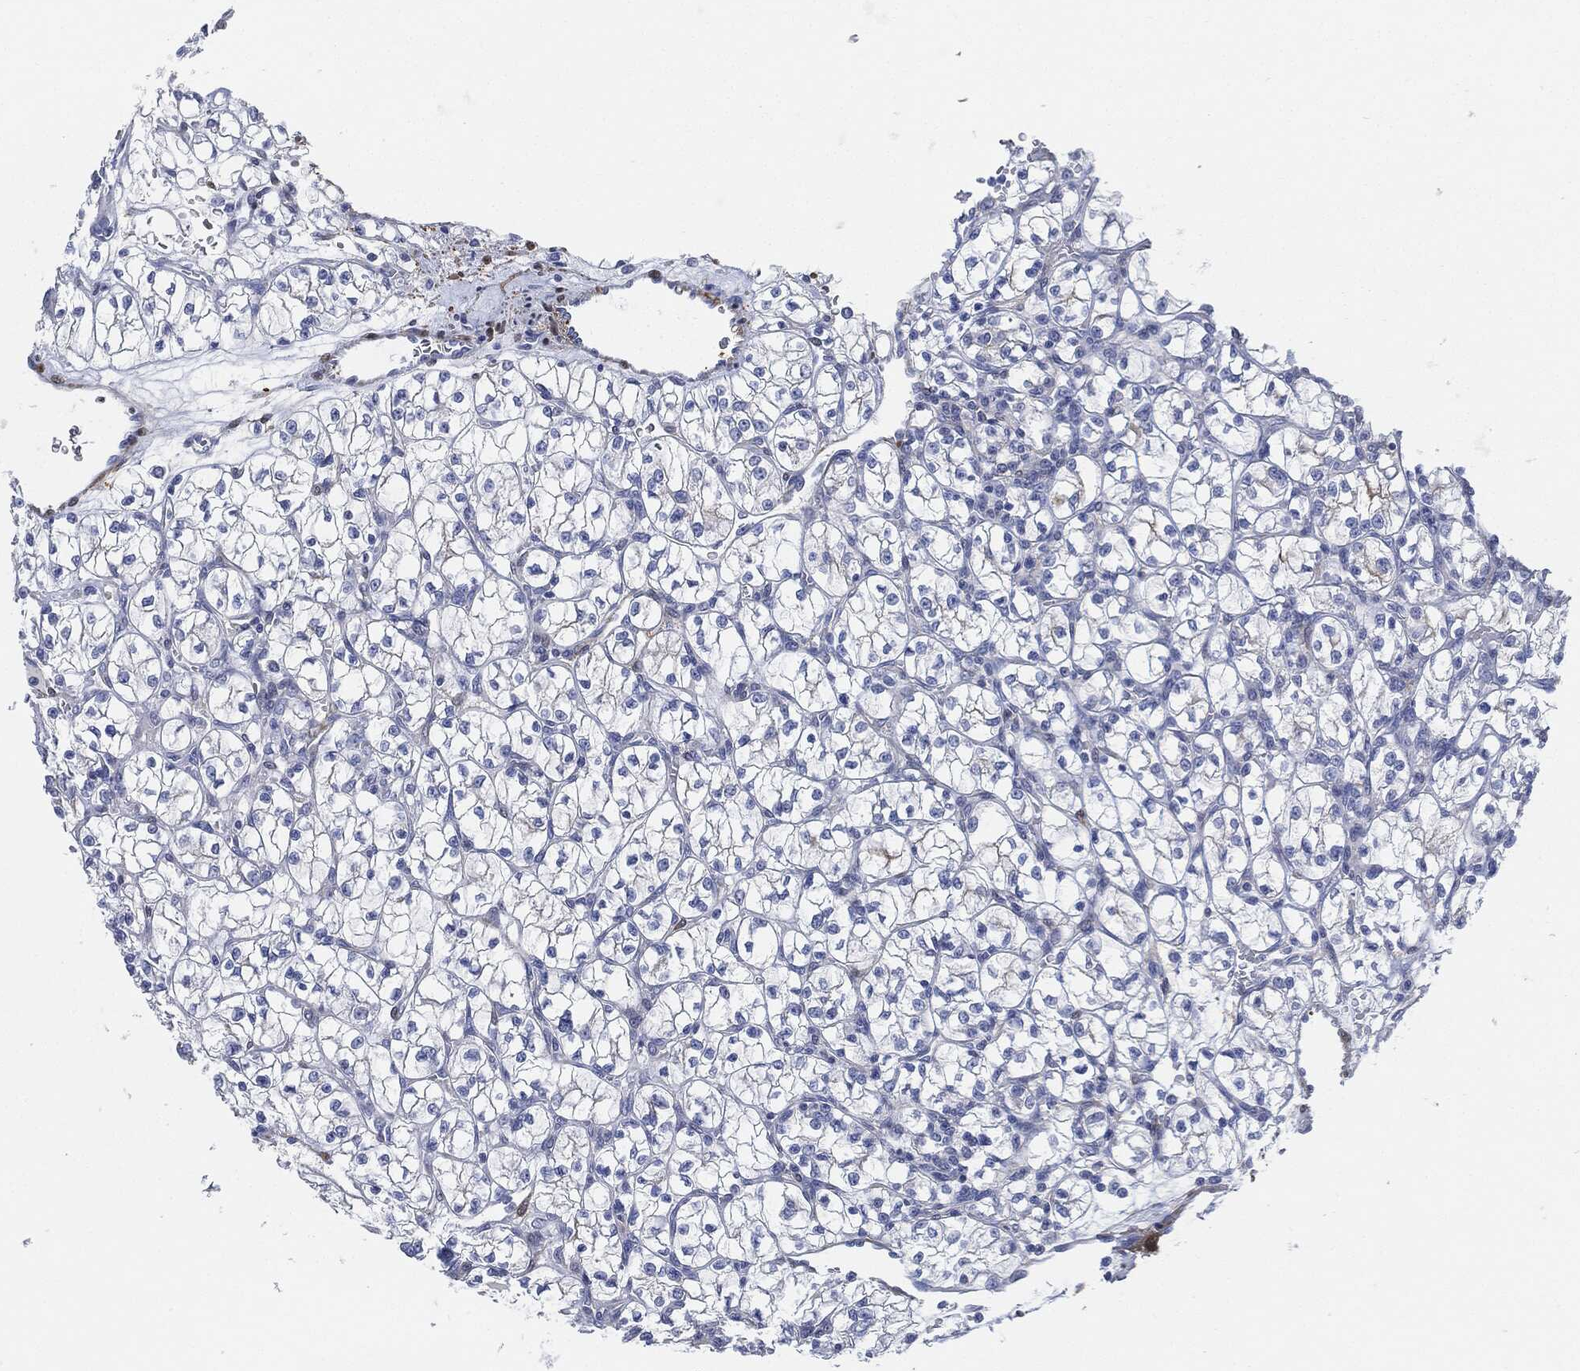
{"staining": {"intensity": "negative", "quantity": "none", "location": "none"}, "tissue": "renal cancer", "cell_type": "Tumor cells", "image_type": "cancer", "snomed": [{"axis": "morphology", "description": "Adenocarcinoma, NOS"}, {"axis": "topography", "description": "Kidney"}], "caption": "Renal cancer (adenocarcinoma) stained for a protein using immunohistochemistry (IHC) reveals no expression tumor cells.", "gene": "TAGLN", "patient": {"sex": "female", "age": 64}}